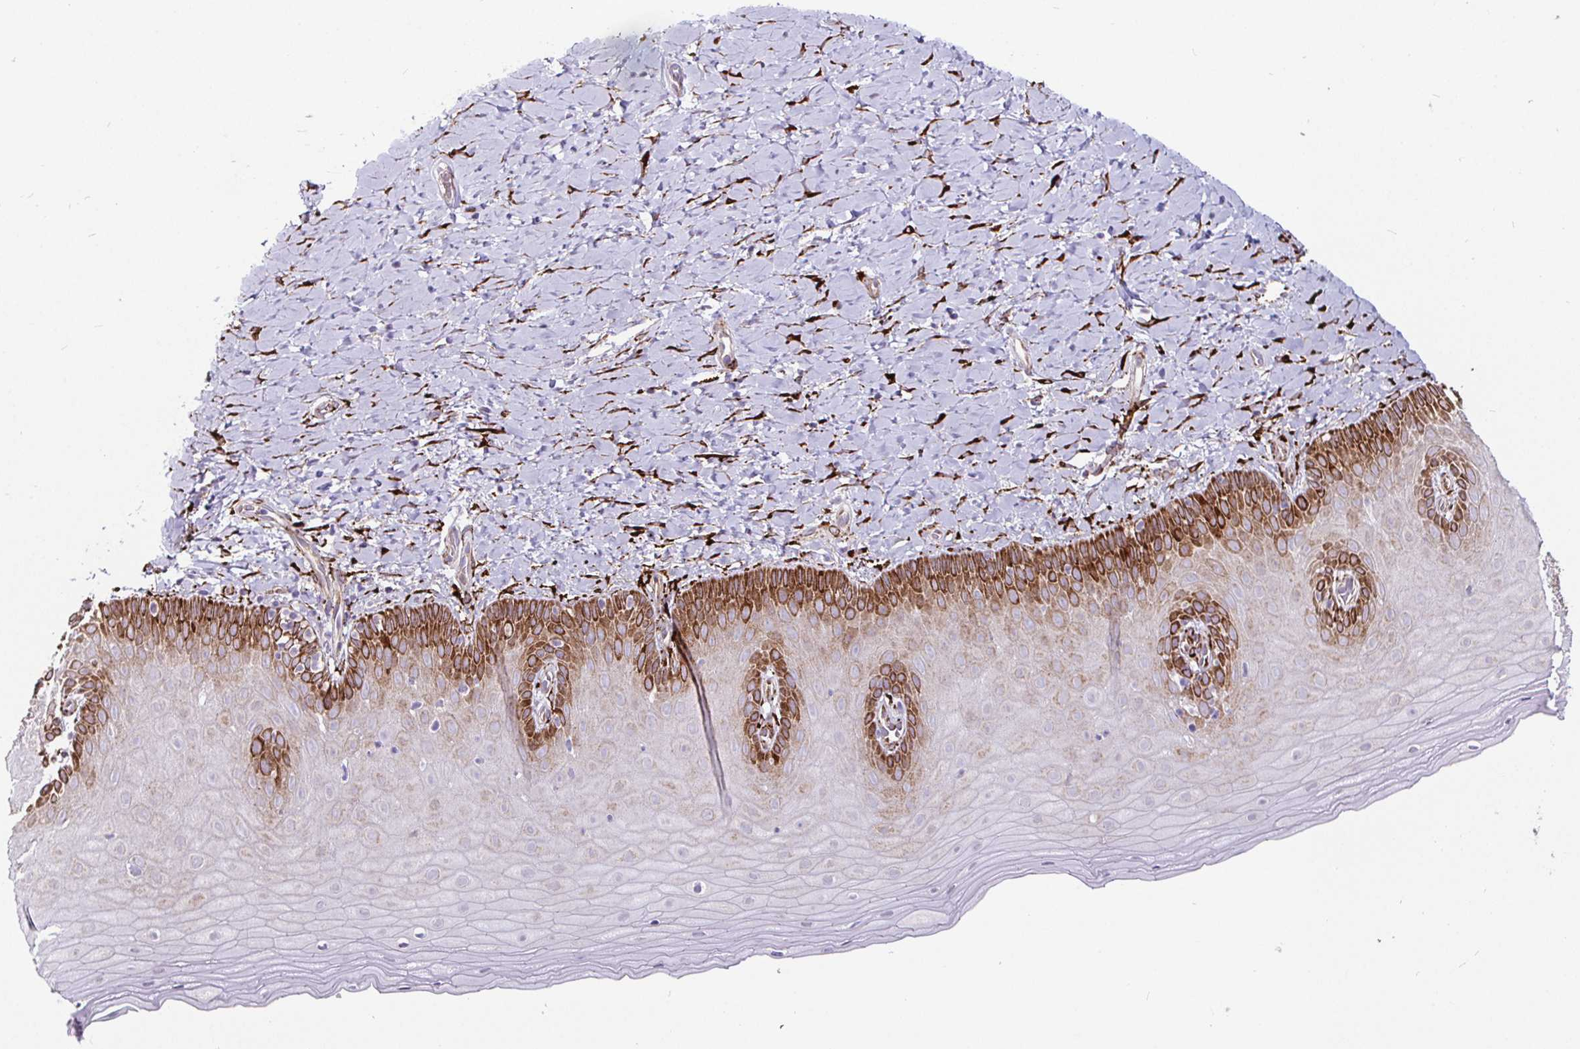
{"staining": {"intensity": "strong", "quantity": "25%-75%", "location": "cytoplasmic/membranous"}, "tissue": "cervix", "cell_type": "Glandular cells", "image_type": "normal", "snomed": [{"axis": "morphology", "description": "Normal tissue, NOS"}, {"axis": "topography", "description": "Cervix"}], "caption": "Cervix stained with a brown dye displays strong cytoplasmic/membranous positive staining in about 25%-75% of glandular cells.", "gene": "P4HA2", "patient": {"sex": "female", "age": 37}}